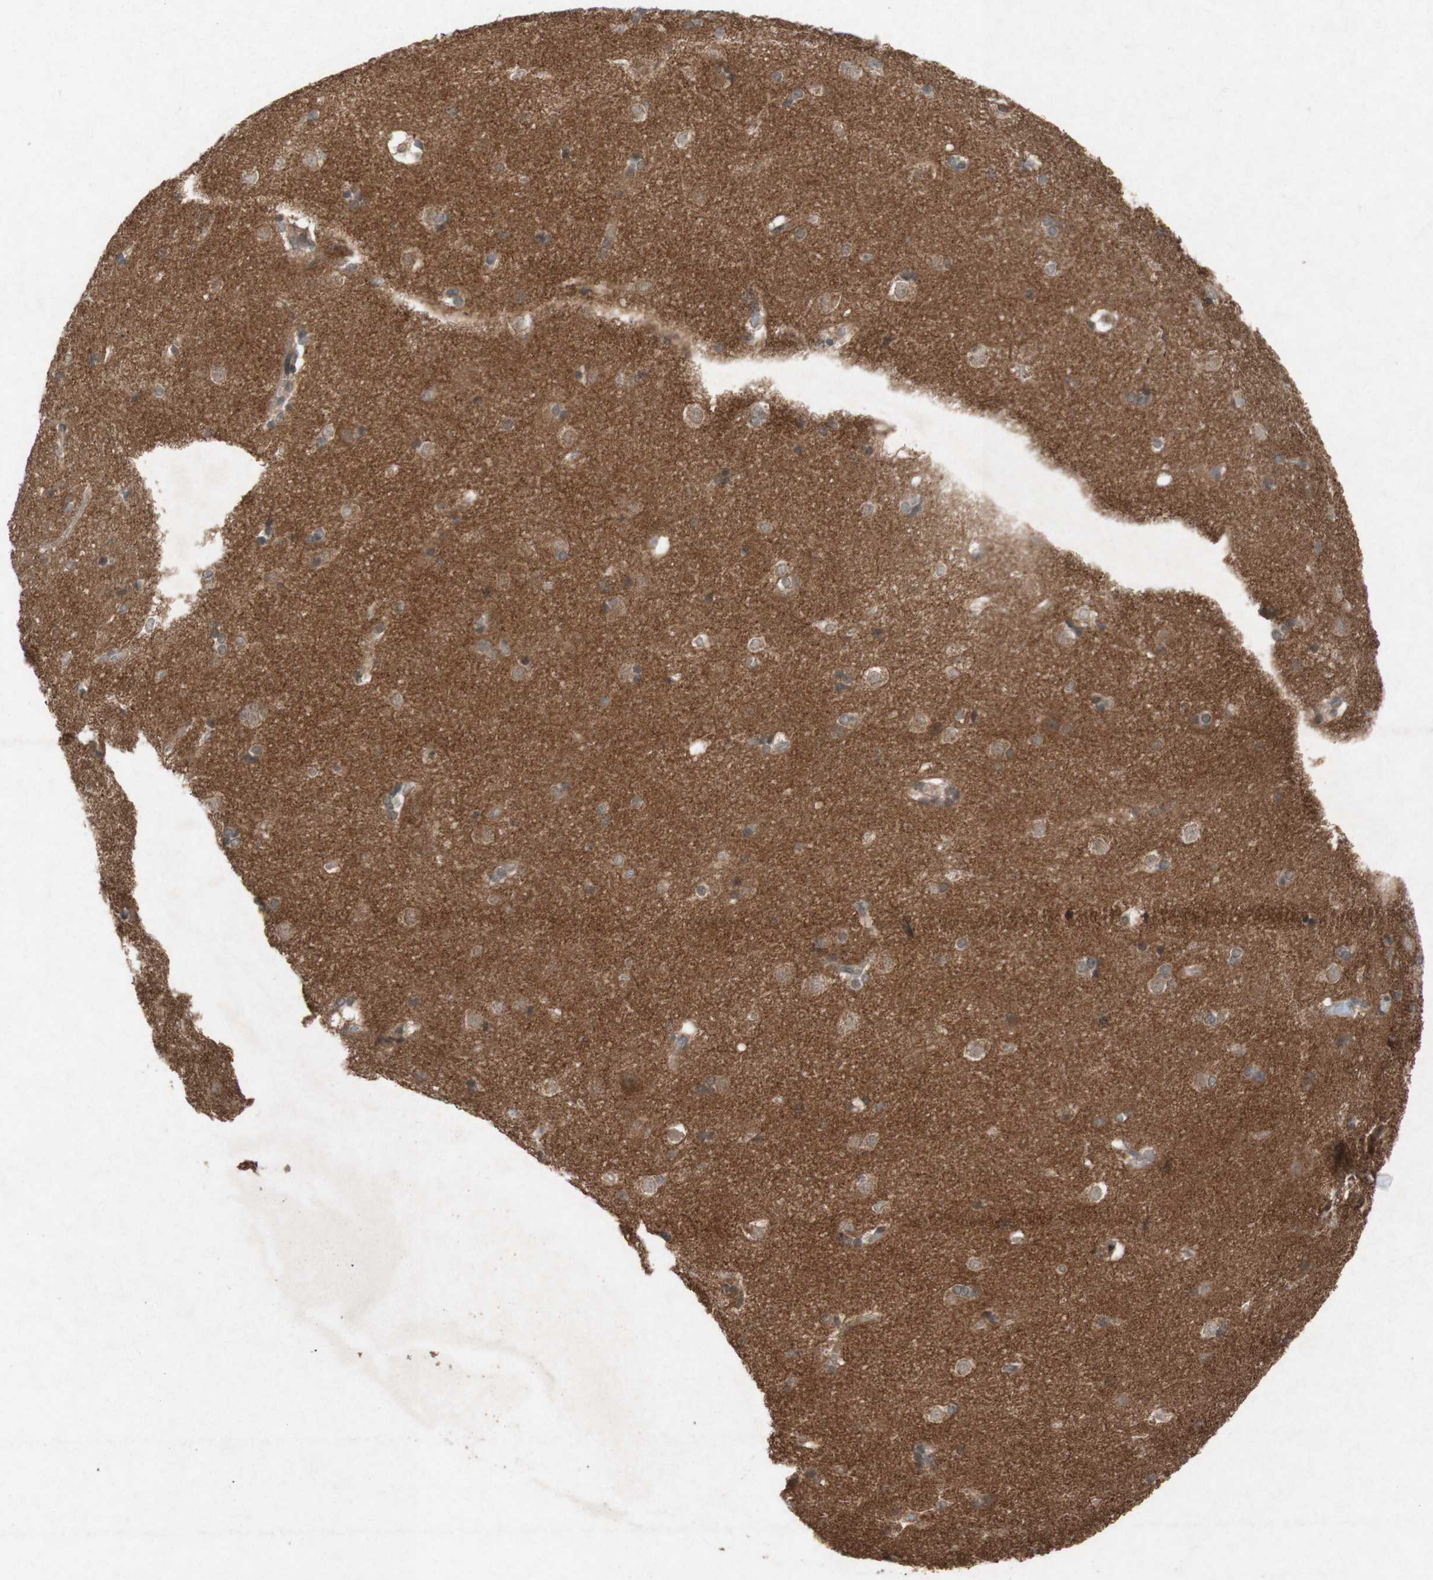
{"staining": {"intensity": "moderate", "quantity": ">75%", "location": "cytoplasmic/membranous"}, "tissue": "caudate", "cell_type": "Glial cells", "image_type": "normal", "snomed": [{"axis": "morphology", "description": "Normal tissue, NOS"}, {"axis": "topography", "description": "Lateral ventricle wall"}], "caption": "Immunohistochemistry (IHC) photomicrograph of unremarkable caudate: caudate stained using IHC demonstrates medium levels of moderate protein expression localized specifically in the cytoplasmic/membranous of glial cells, appearing as a cytoplasmic/membranous brown color.", "gene": "ATP6V1F", "patient": {"sex": "female", "age": 19}}